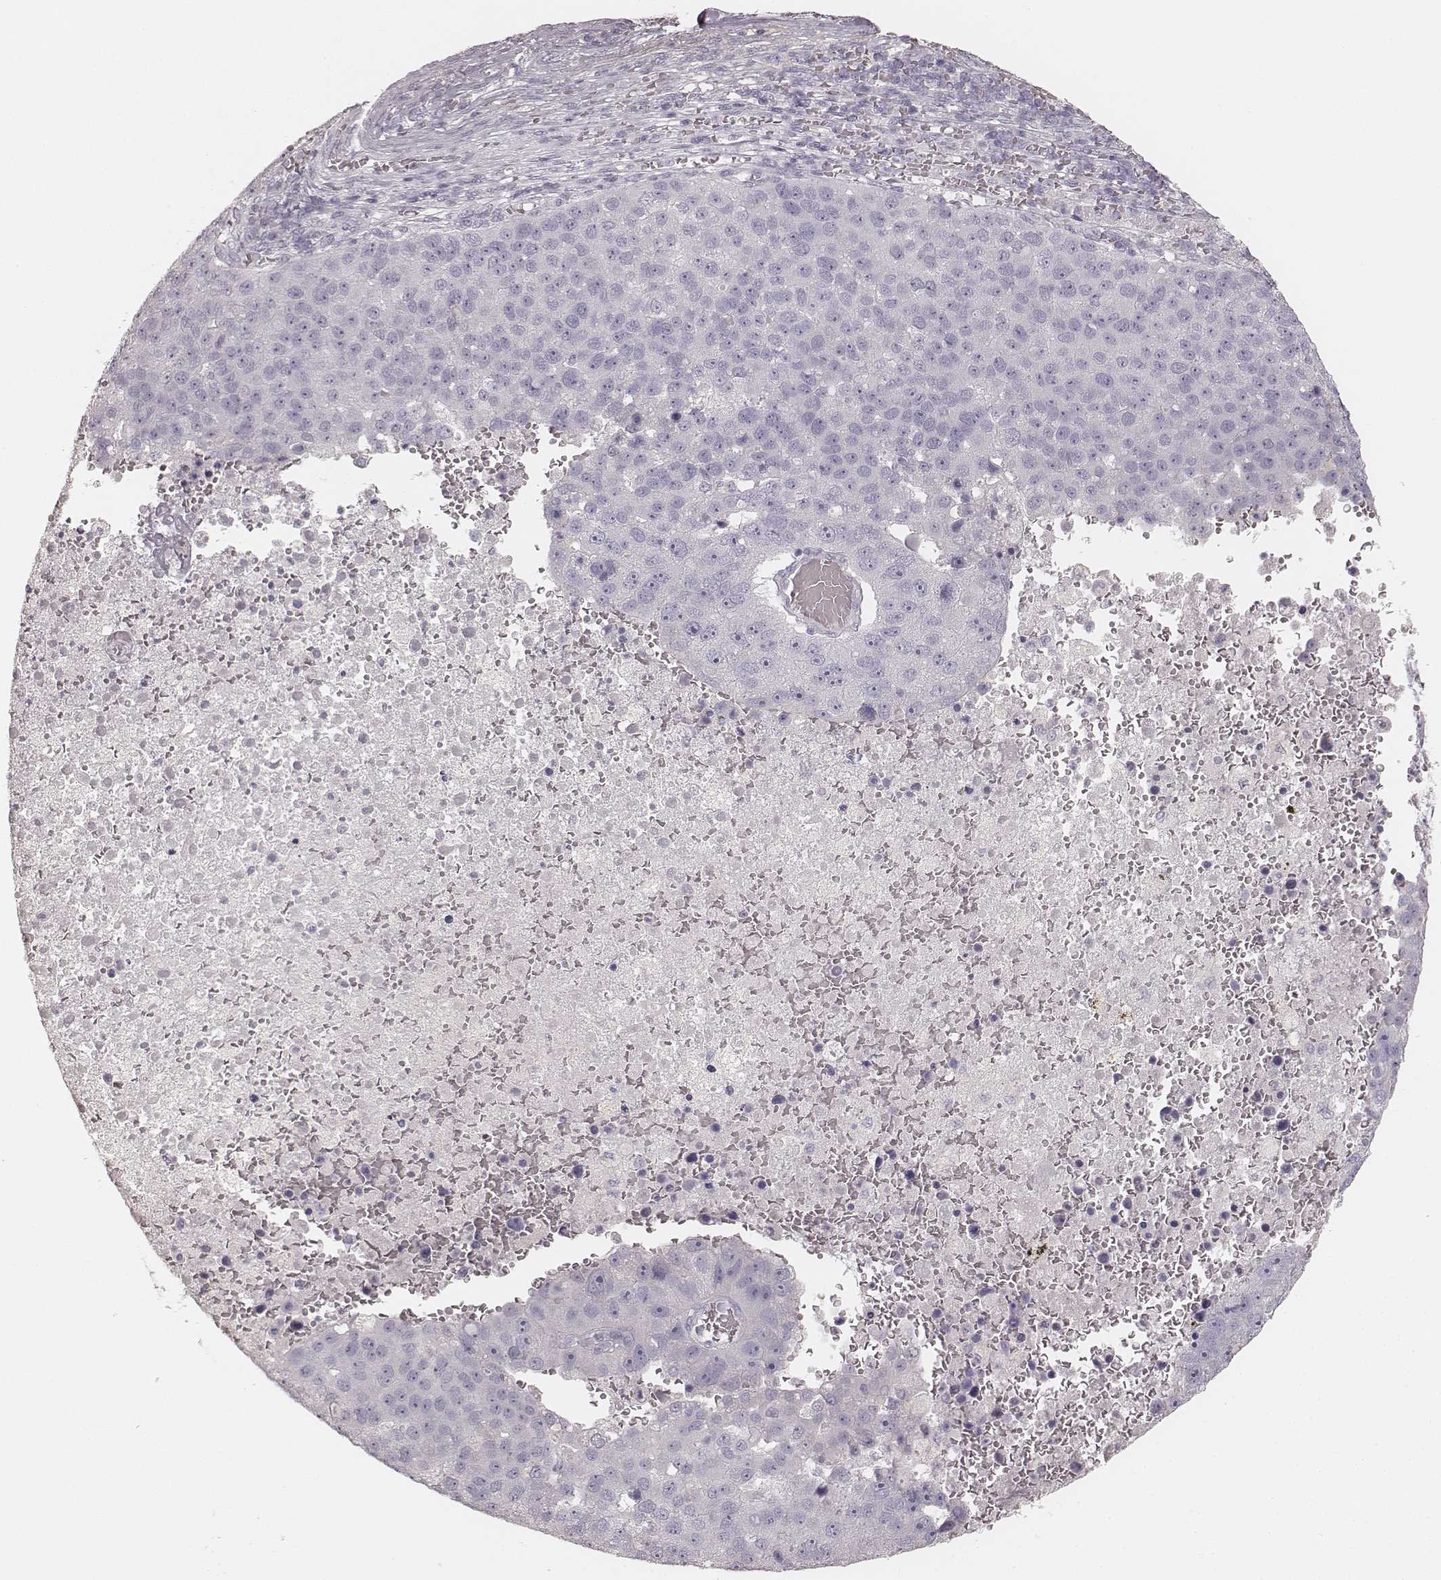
{"staining": {"intensity": "negative", "quantity": "none", "location": "none"}, "tissue": "pancreatic cancer", "cell_type": "Tumor cells", "image_type": "cancer", "snomed": [{"axis": "morphology", "description": "Adenocarcinoma, NOS"}, {"axis": "topography", "description": "Pancreas"}], "caption": "An image of human adenocarcinoma (pancreatic) is negative for staining in tumor cells.", "gene": "KRT31", "patient": {"sex": "female", "age": 61}}